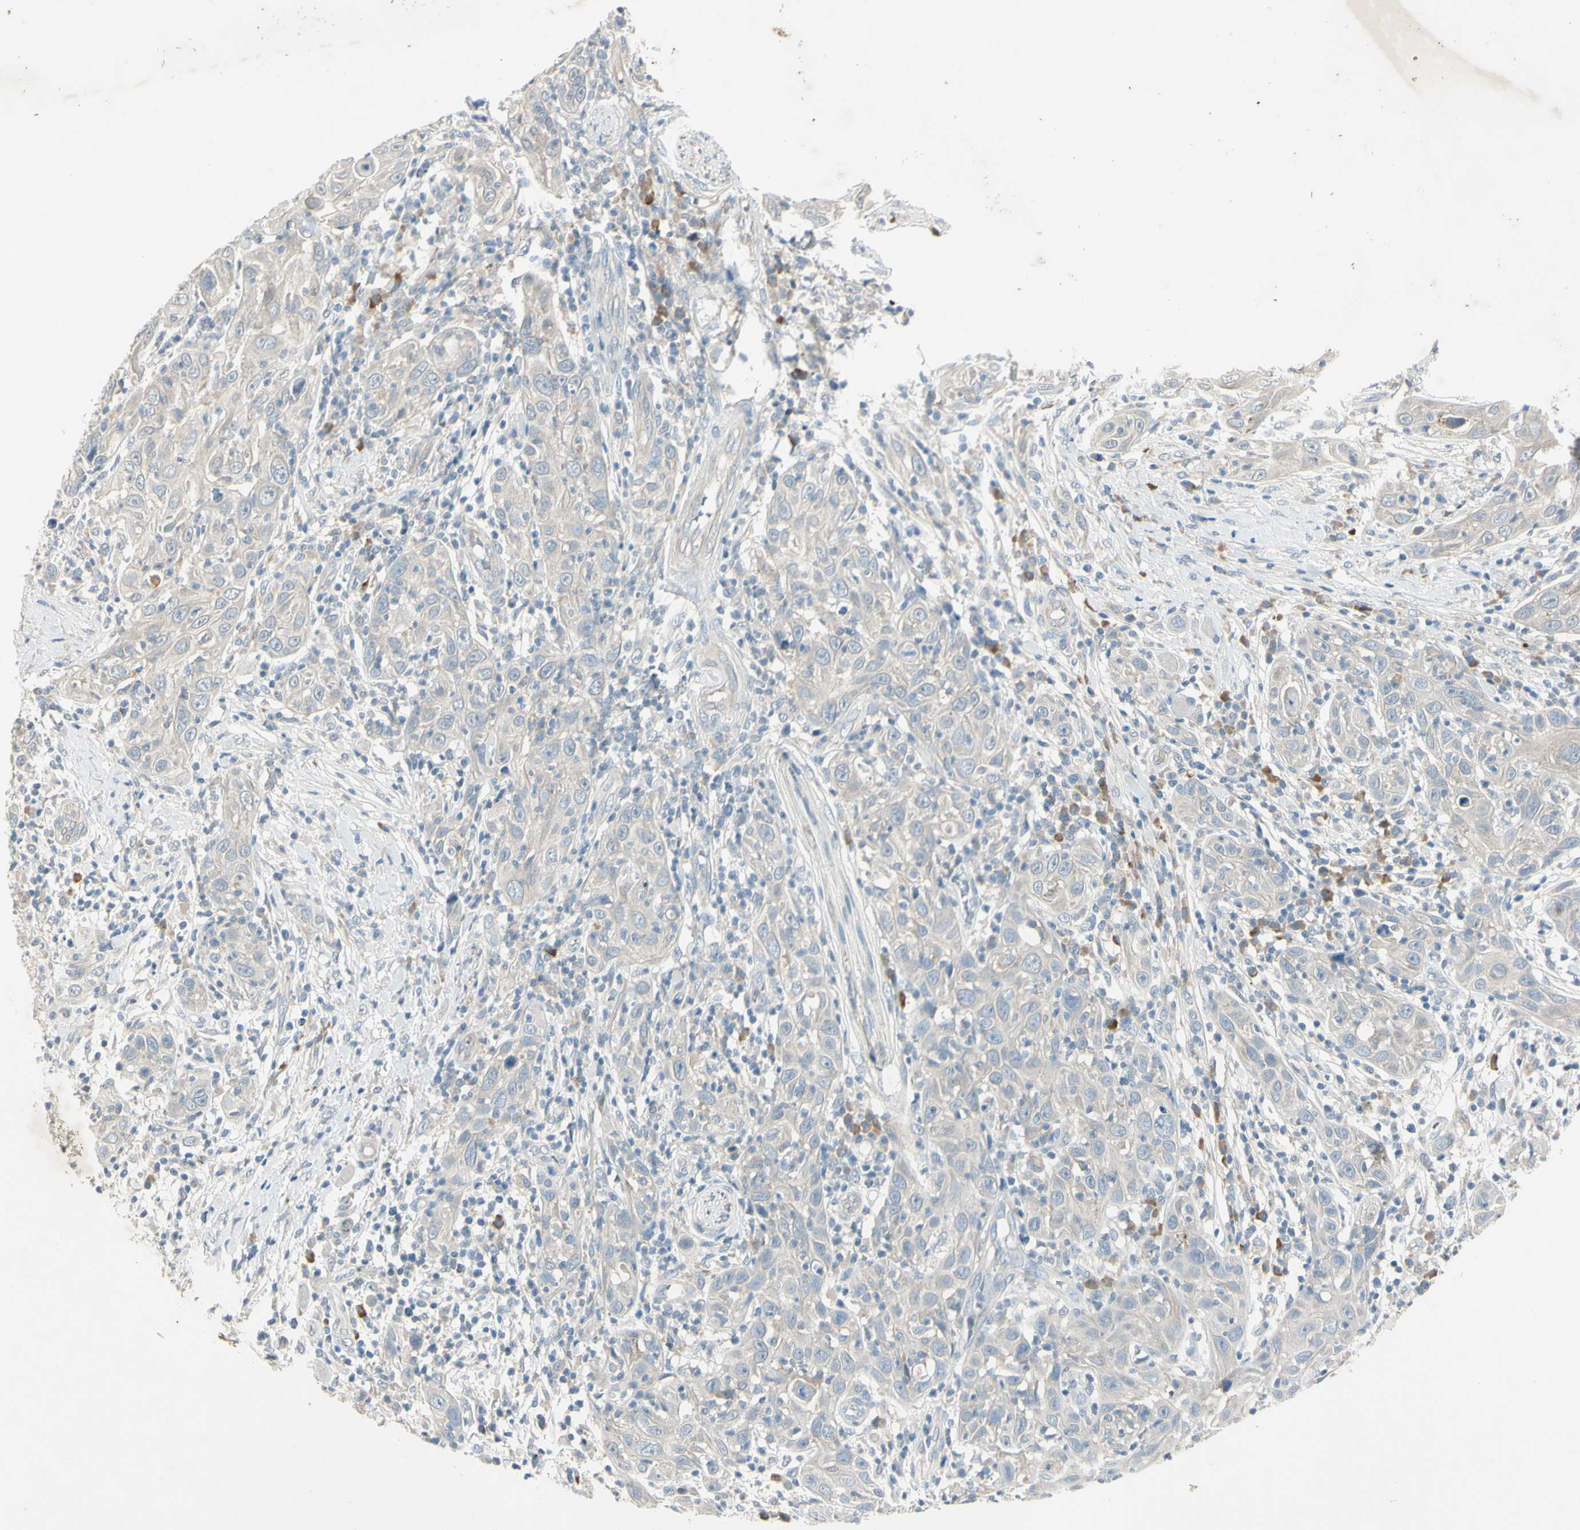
{"staining": {"intensity": "negative", "quantity": "none", "location": "none"}, "tissue": "skin cancer", "cell_type": "Tumor cells", "image_type": "cancer", "snomed": [{"axis": "morphology", "description": "Squamous cell carcinoma, NOS"}, {"axis": "topography", "description": "Skin"}], "caption": "A histopathology image of skin squamous cell carcinoma stained for a protein exhibits no brown staining in tumor cells. Brightfield microscopy of immunohistochemistry (IHC) stained with DAB (brown) and hematoxylin (blue), captured at high magnification.", "gene": "AATK", "patient": {"sex": "female", "age": 88}}